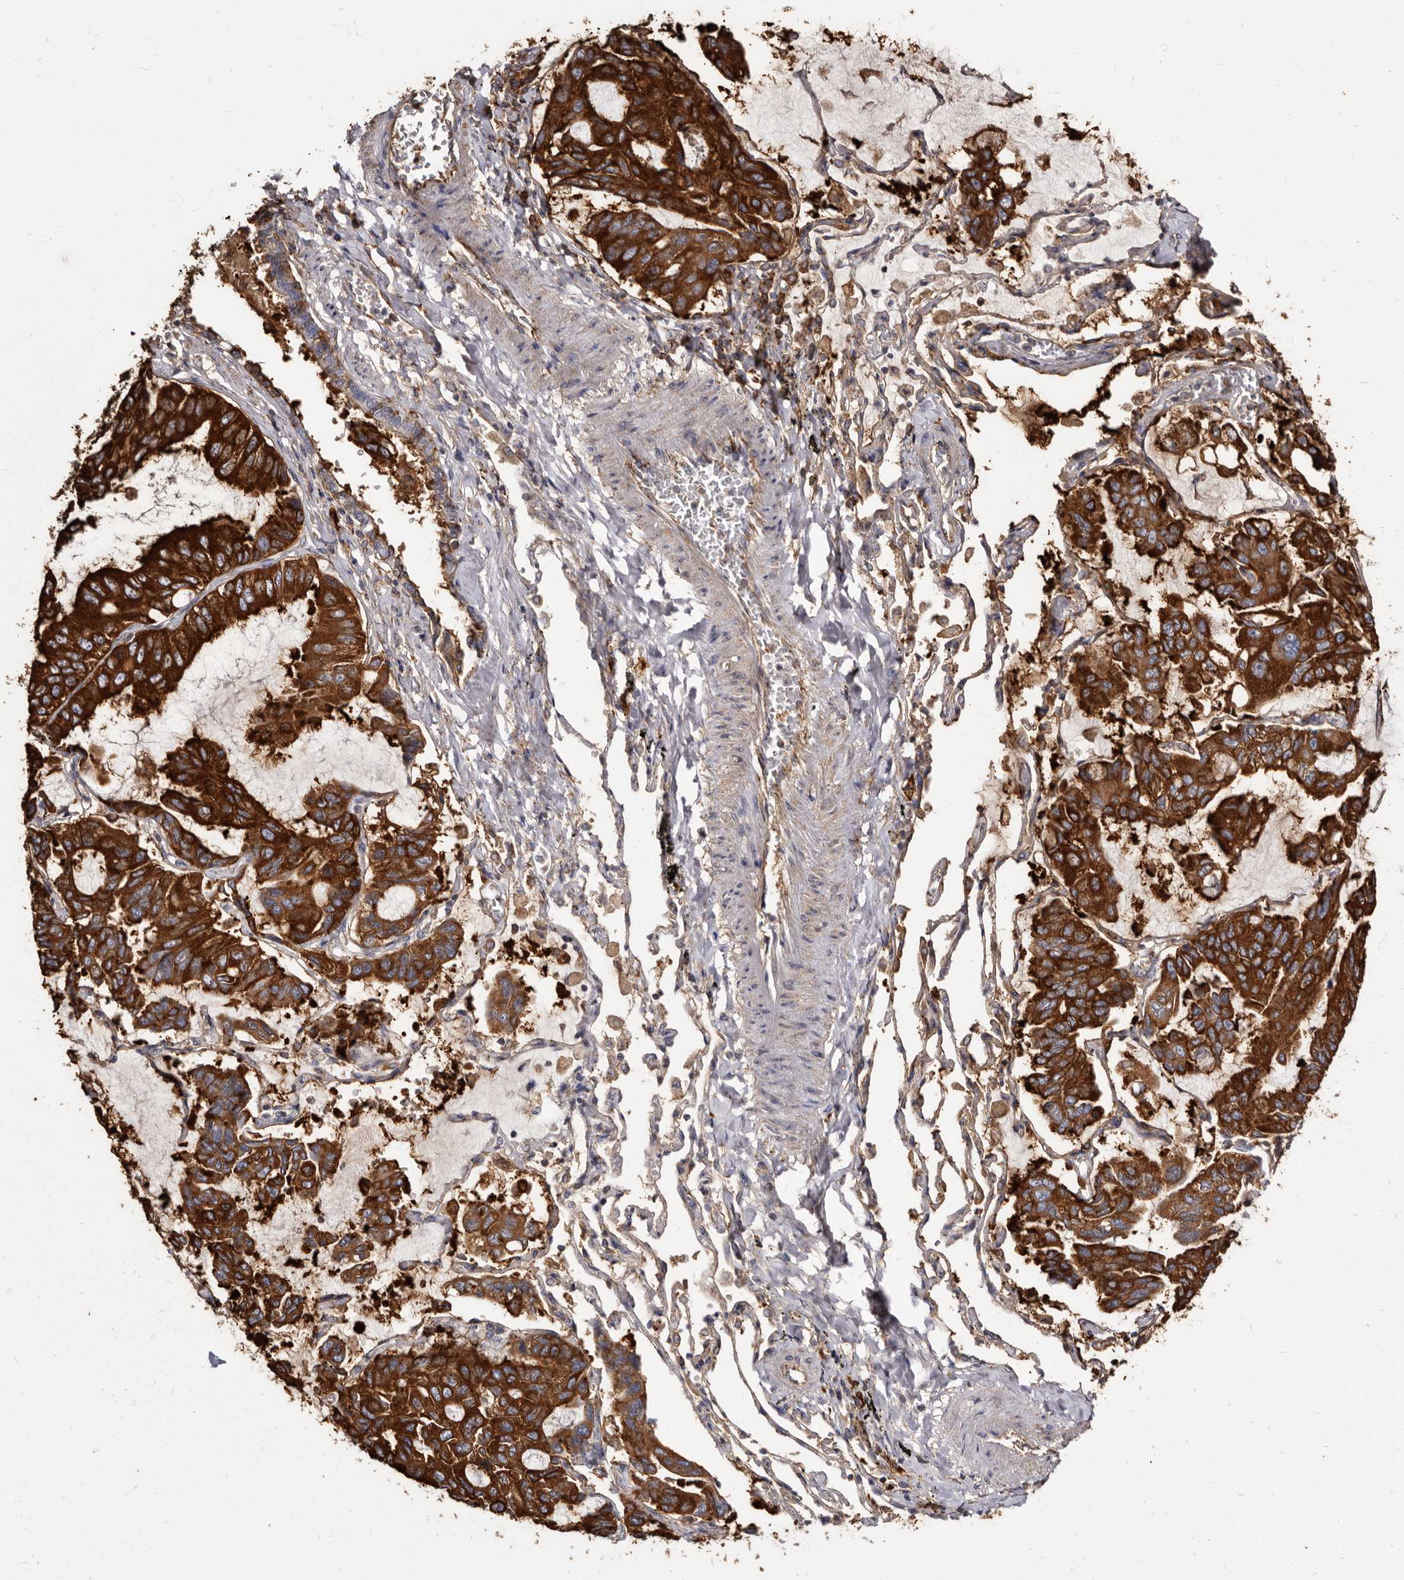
{"staining": {"intensity": "strong", "quantity": ">75%", "location": "cytoplasmic/membranous"}, "tissue": "lung cancer", "cell_type": "Tumor cells", "image_type": "cancer", "snomed": [{"axis": "morphology", "description": "Adenocarcinoma, NOS"}, {"axis": "topography", "description": "Lung"}], "caption": "The immunohistochemical stain highlights strong cytoplasmic/membranous positivity in tumor cells of adenocarcinoma (lung) tissue. (IHC, brightfield microscopy, high magnification).", "gene": "TPD52", "patient": {"sex": "male", "age": 64}}